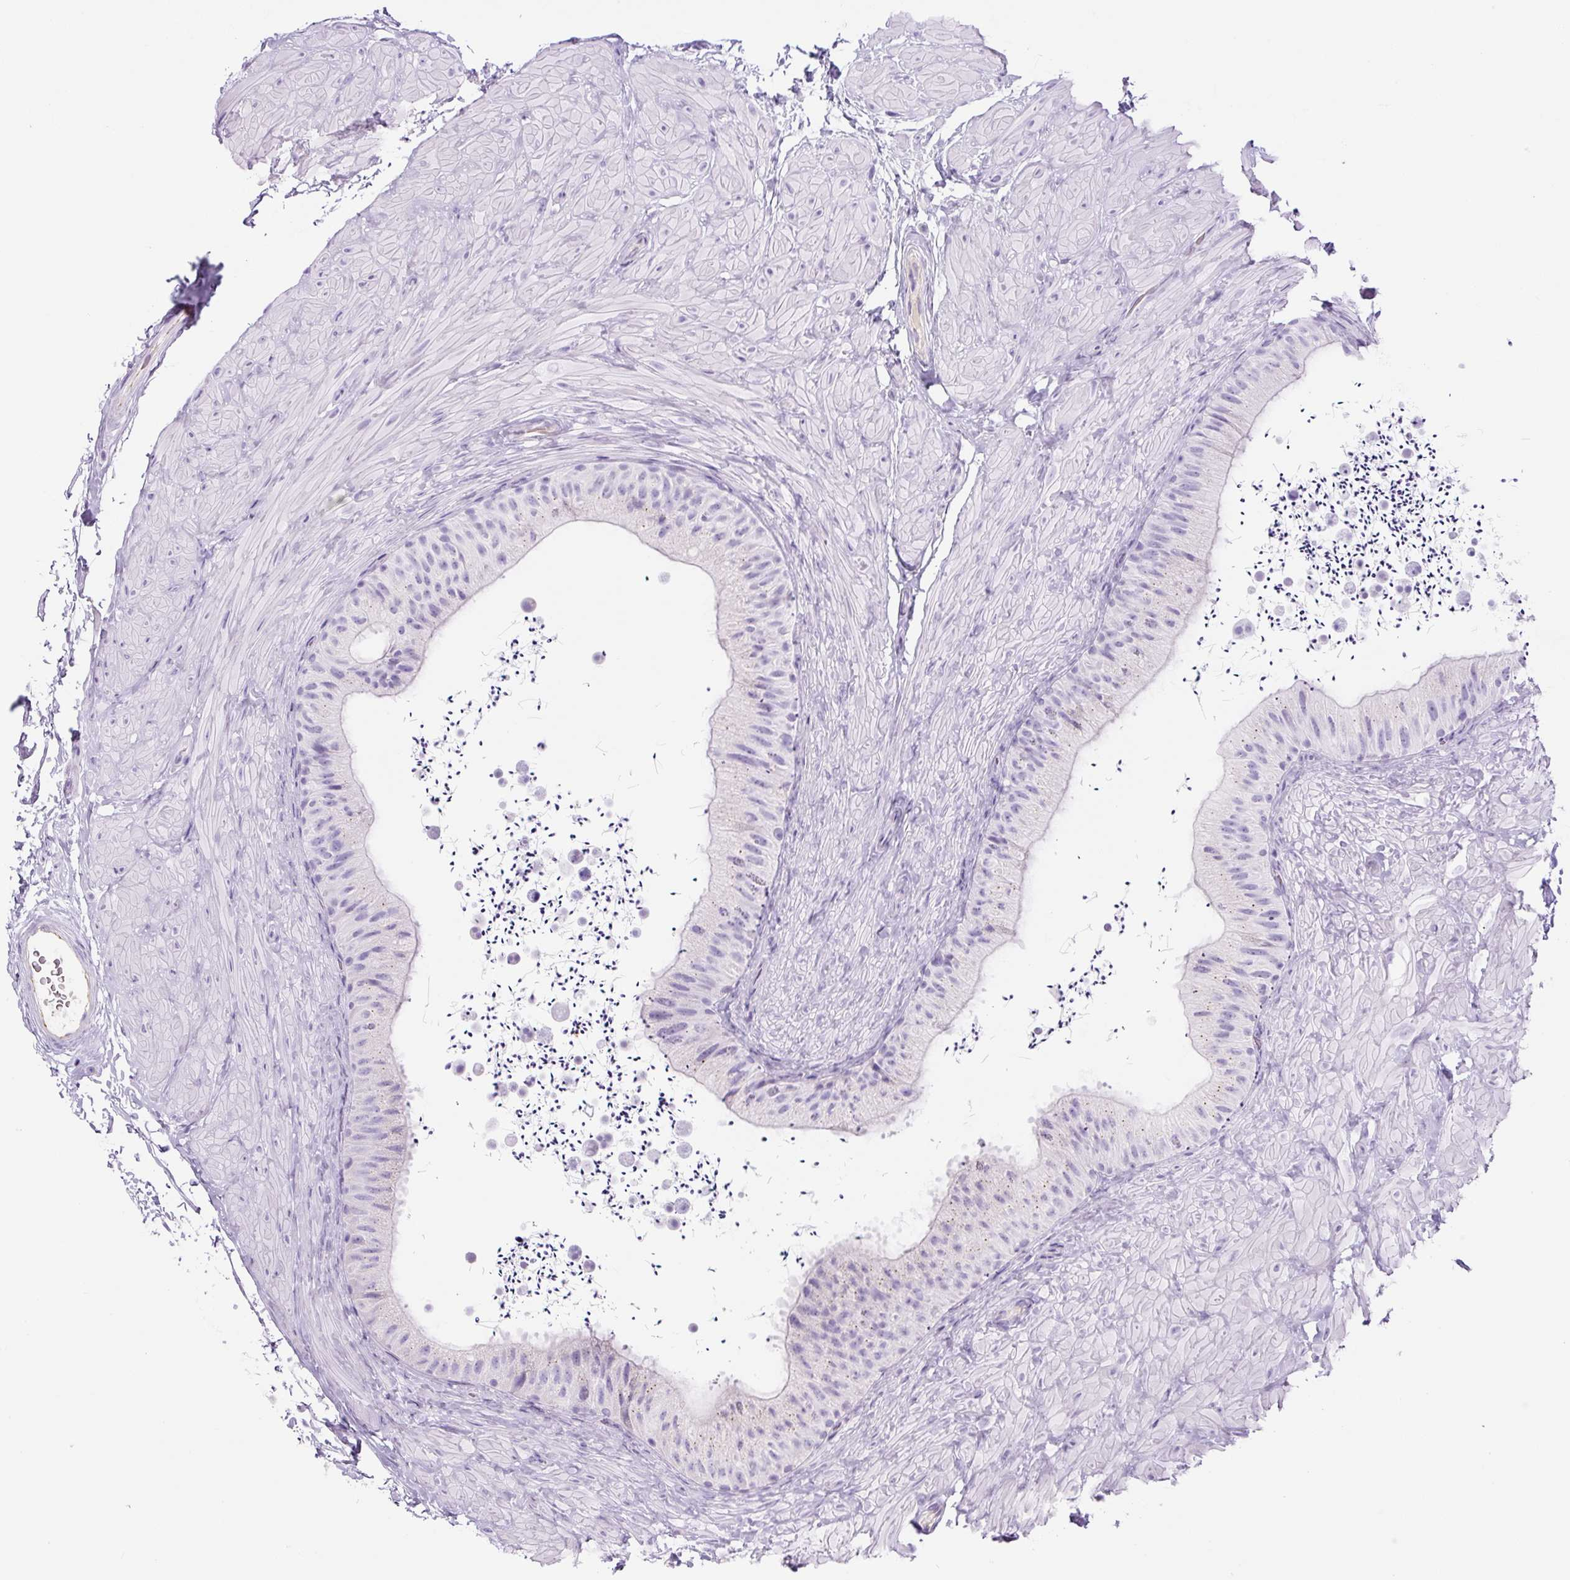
{"staining": {"intensity": "negative", "quantity": "none", "location": "none"}, "tissue": "epididymis", "cell_type": "Glandular cells", "image_type": "normal", "snomed": [{"axis": "morphology", "description": "Normal tissue, NOS"}, {"axis": "topography", "description": "Epididymis"}, {"axis": "topography", "description": "Peripheral nerve tissue"}], "caption": "A high-resolution photomicrograph shows IHC staining of unremarkable epididymis, which shows no significant expression in glandular cells.", "gene": "RSPO4", "patient": {"sex": "male", "age": 32}}